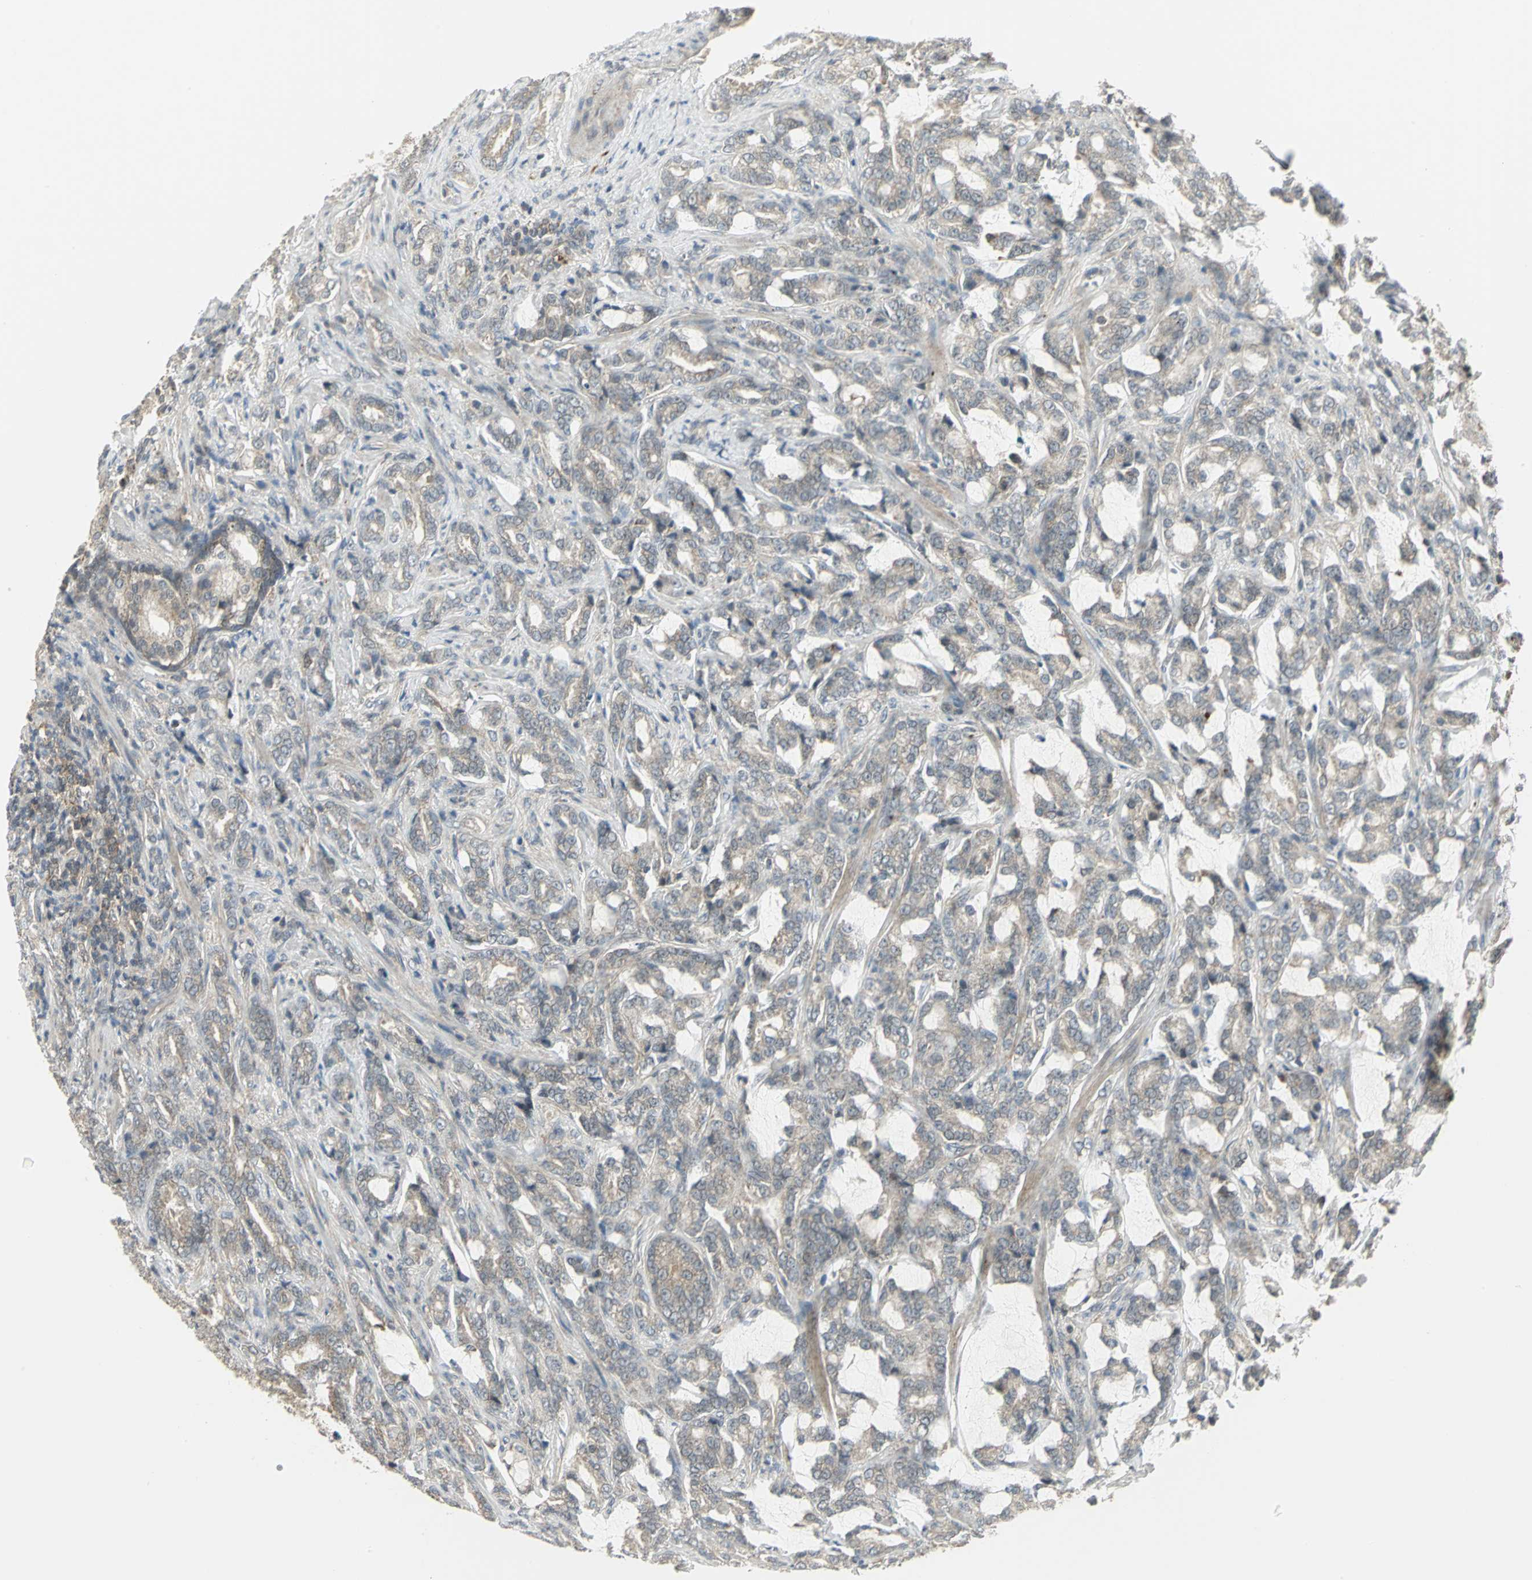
{"staining": {"intensity": "weak", "quantity": ">75%", "location": "cytoplasmic/membranous"}, "tissue": "prostate cancer", "cell_type": "Tumor cells", "image_type": "cancer", "snomed": [{"axis": "morphology", "description": "Adenocarcinoma, Low grade"}, {"axis": "topography", "description": "Prostate"}], "caption": "The micrograph shows a brown stain indicating the presence of a protein in the cytoplasmic/membranous of tumor cells in prostate cancer (adenocarcinoma (low-grade)). (DAB IHC, brown staining for protein, blue staining for nuclei).", "gene": "MAPK8IP3", "patient": {"sex": "male", "age": 58}}